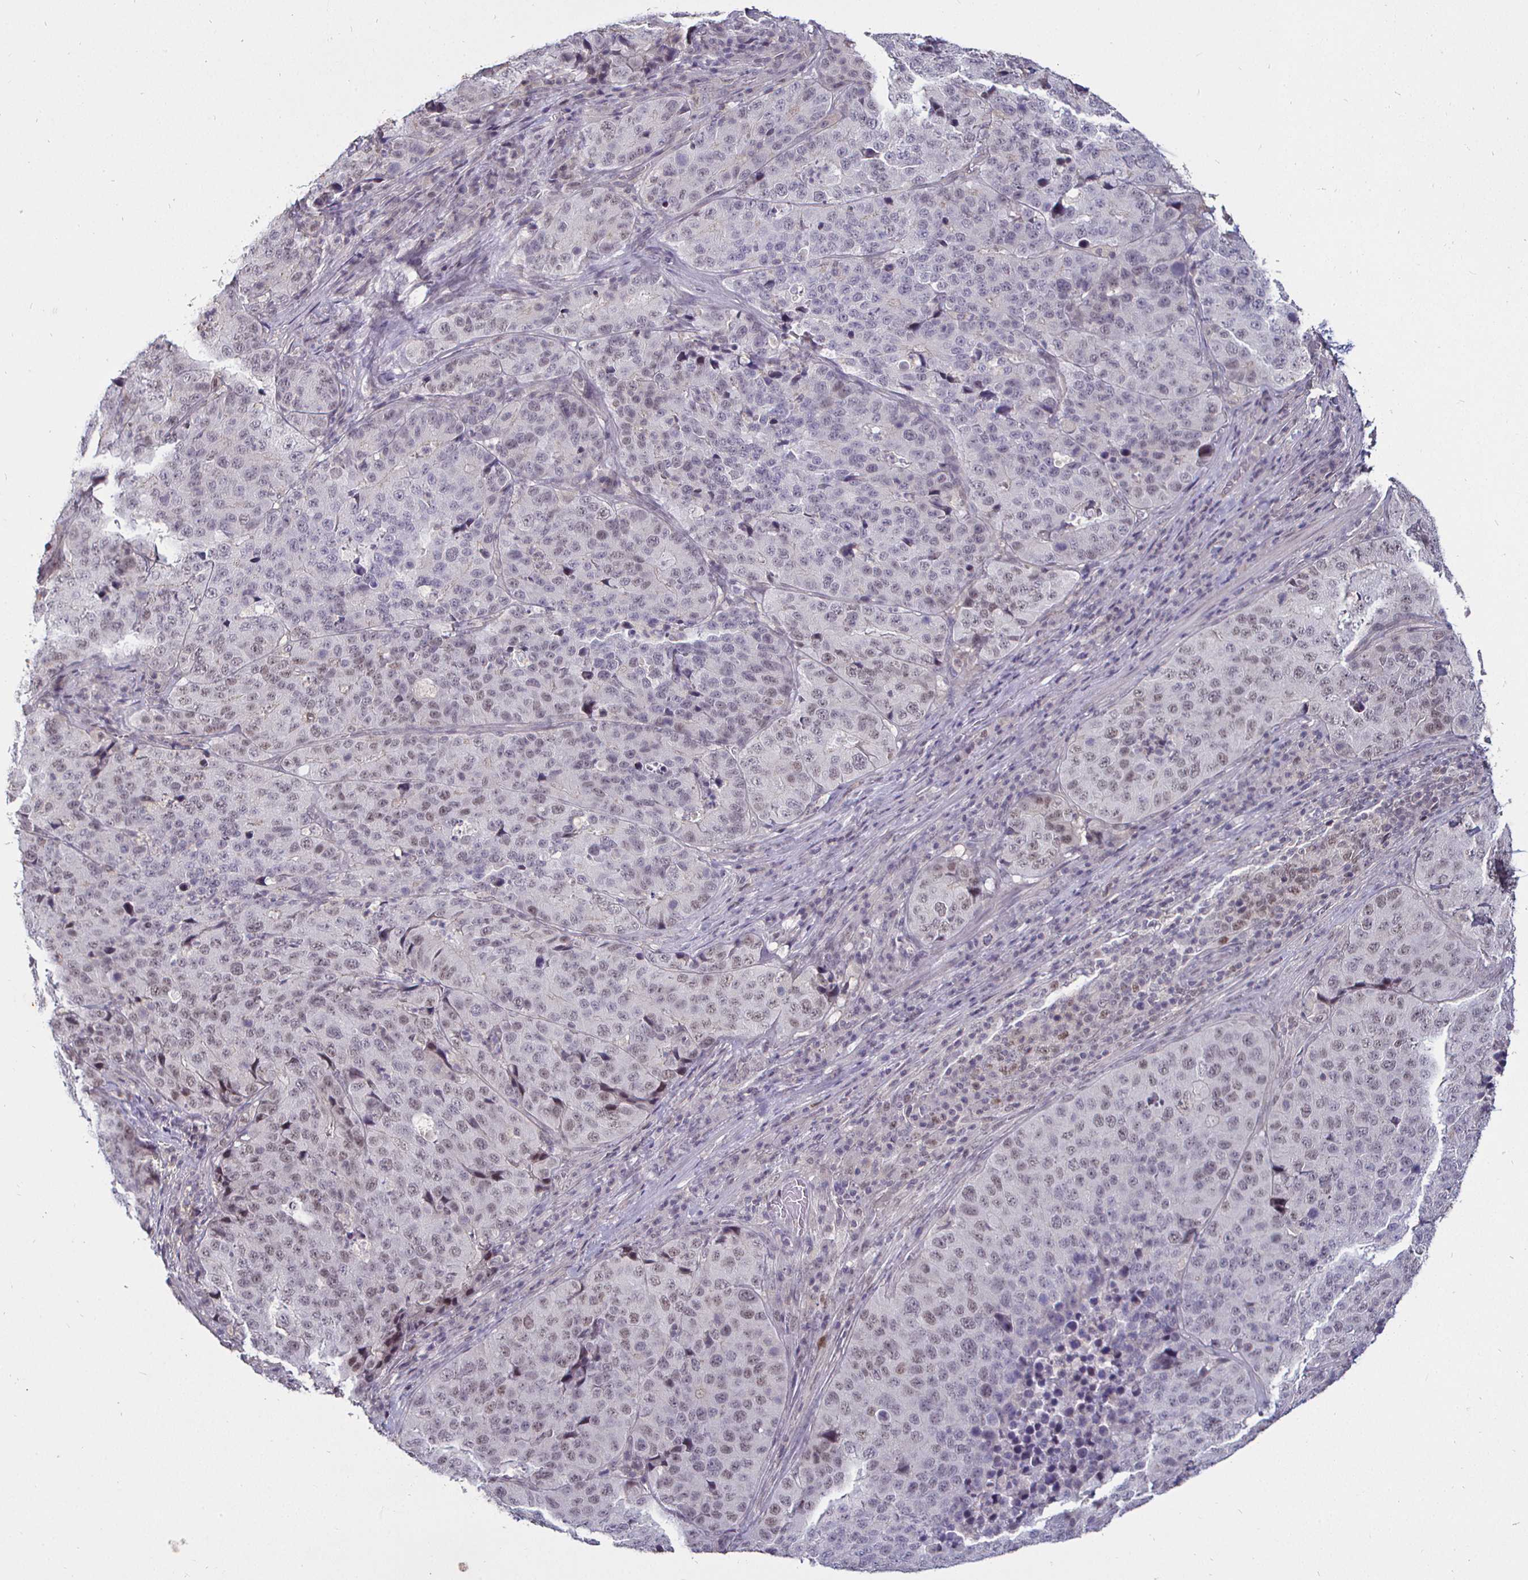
{"staining": {"intensity": "weak", "quantity": "25%-75%", "location": "nuclear"}, "tissue": "stomach cancer", "cell_type": "Tumor cells", "image_type": "cancer", "snomed": [{"axis": "morphology", "description": "Adenocarcinoma, NOS"}, {"axis": "topography", "description": "Stomach"}], "caption": "Immunohistochemistry (IHC) of human stomach cancer displays low levels of weak nuclear positivity in about 25%-75% of tumor cells.", "gene": "MLH1", "patient": {"sex": "male", "age": 71}}